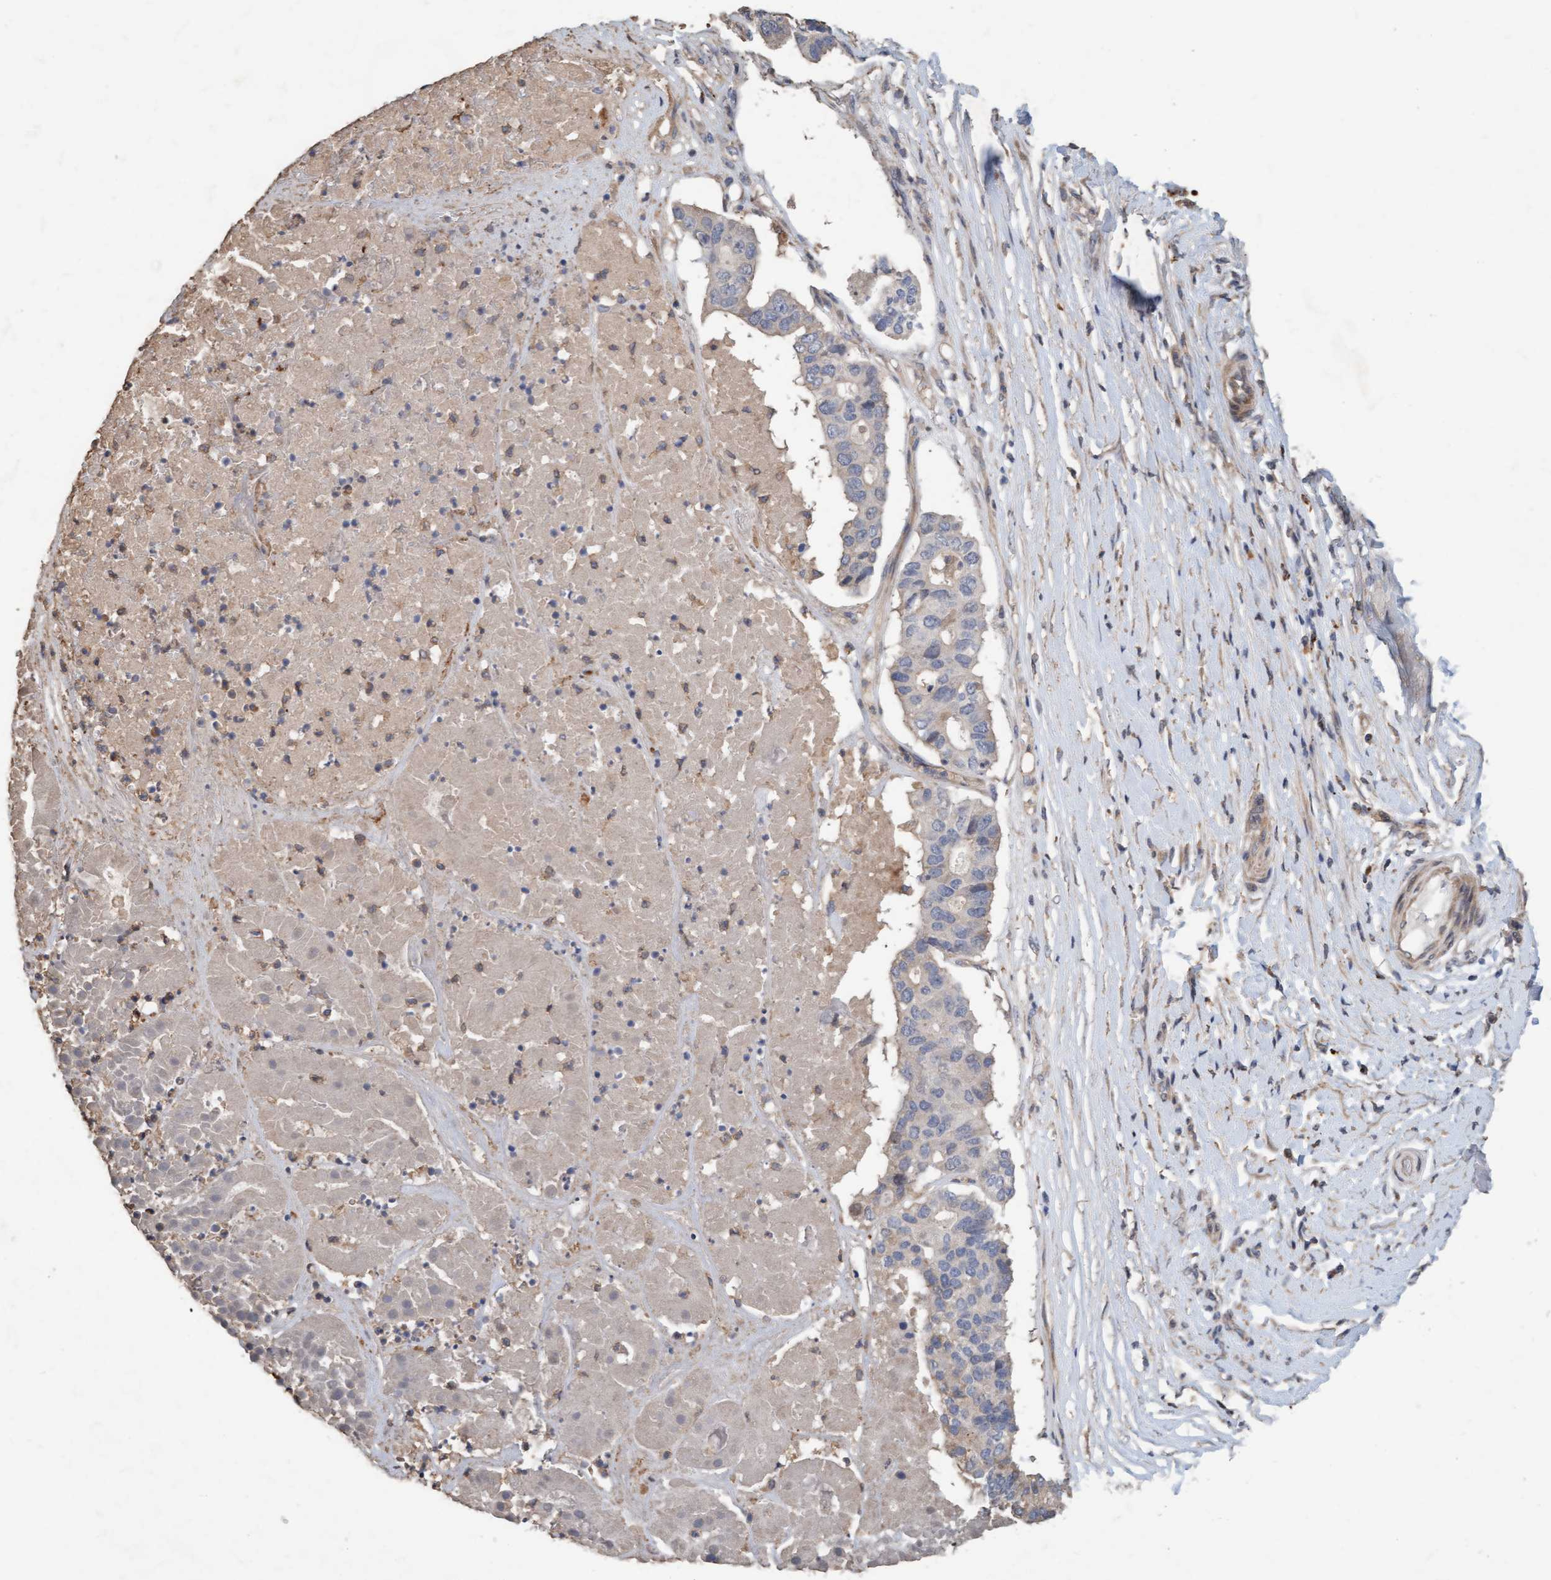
{"staining": {"intensity": "negative", "quantity": "none", "location": "none"}, "tissue": "pancreatic cancer", "cell_type": "Tumor cells", "image_type": "cancer", "snomed": [{"axis": "morphology", "description": "Adenocarcinoma, NOS"}, {"axis": "topography", "description": "Pancreas"}], "caption": "Immunohistochemistry histopathology image of pancreatic cancer (adenocarcinoma) stained for a protein (brown), which demonstrates no expression in tumor cells.", "gene": "LONRF1", "patient": {"sex": "male", "age": 50}}